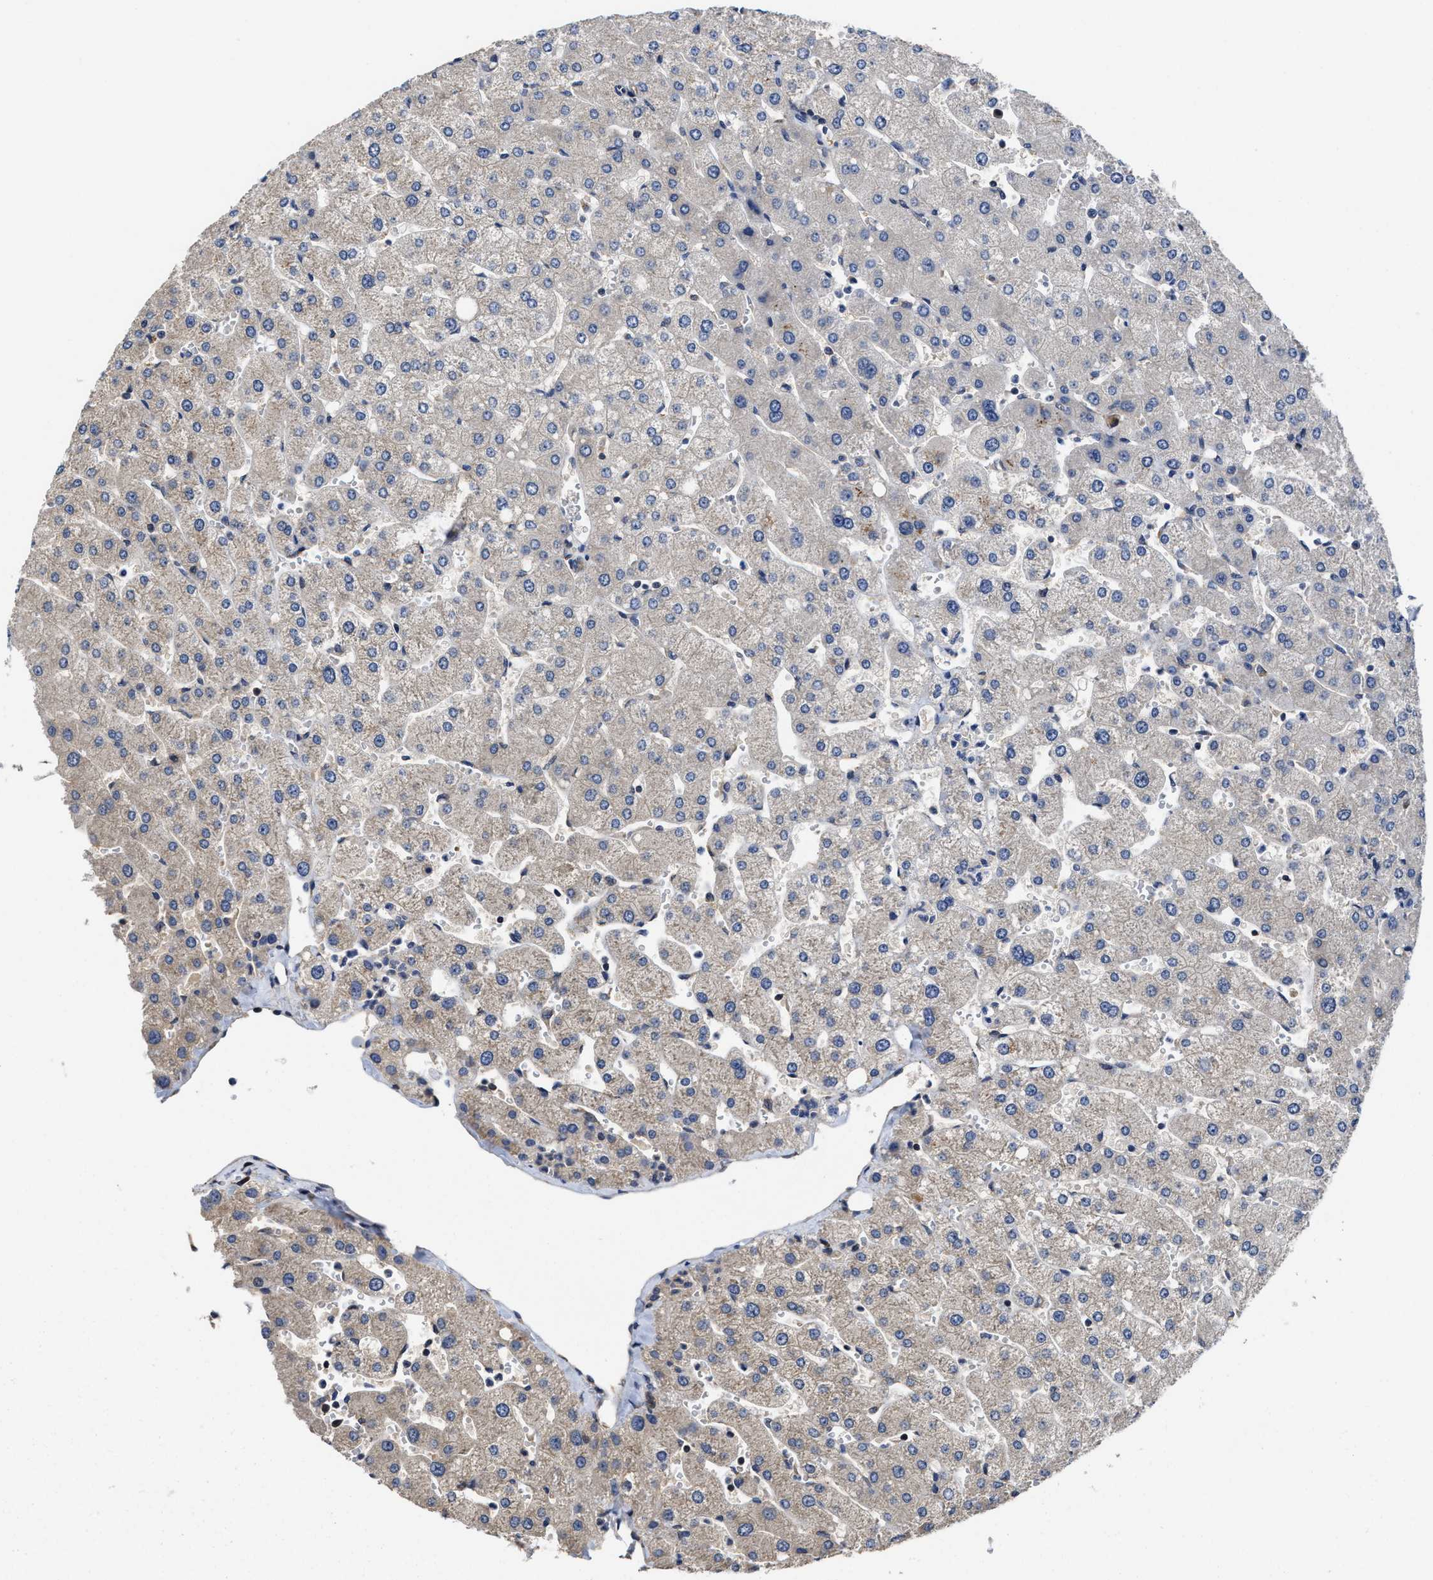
{"staining": {"intensity": "moderate", "quantity": "<25%", "location": "cytoplasmic/membranous"}, "tissue": "liver", "cell_type": "Cholangiocytes", "image_type": "normal", "snomed": [{"axis": "morphology", "description": "Normal tissue, NOS"}, {"axis": "topography", "description": "Liver"}], "caption": "Cholangiocytes display low levels of moderate cytoplasmic/membranous expression in about <25% of cells in benign liver. (brown staining indicates protein expression, while blue staining denotes nuclei).", "gene": "TRAF6", "patient": {"sex": "male", "age": 55}}